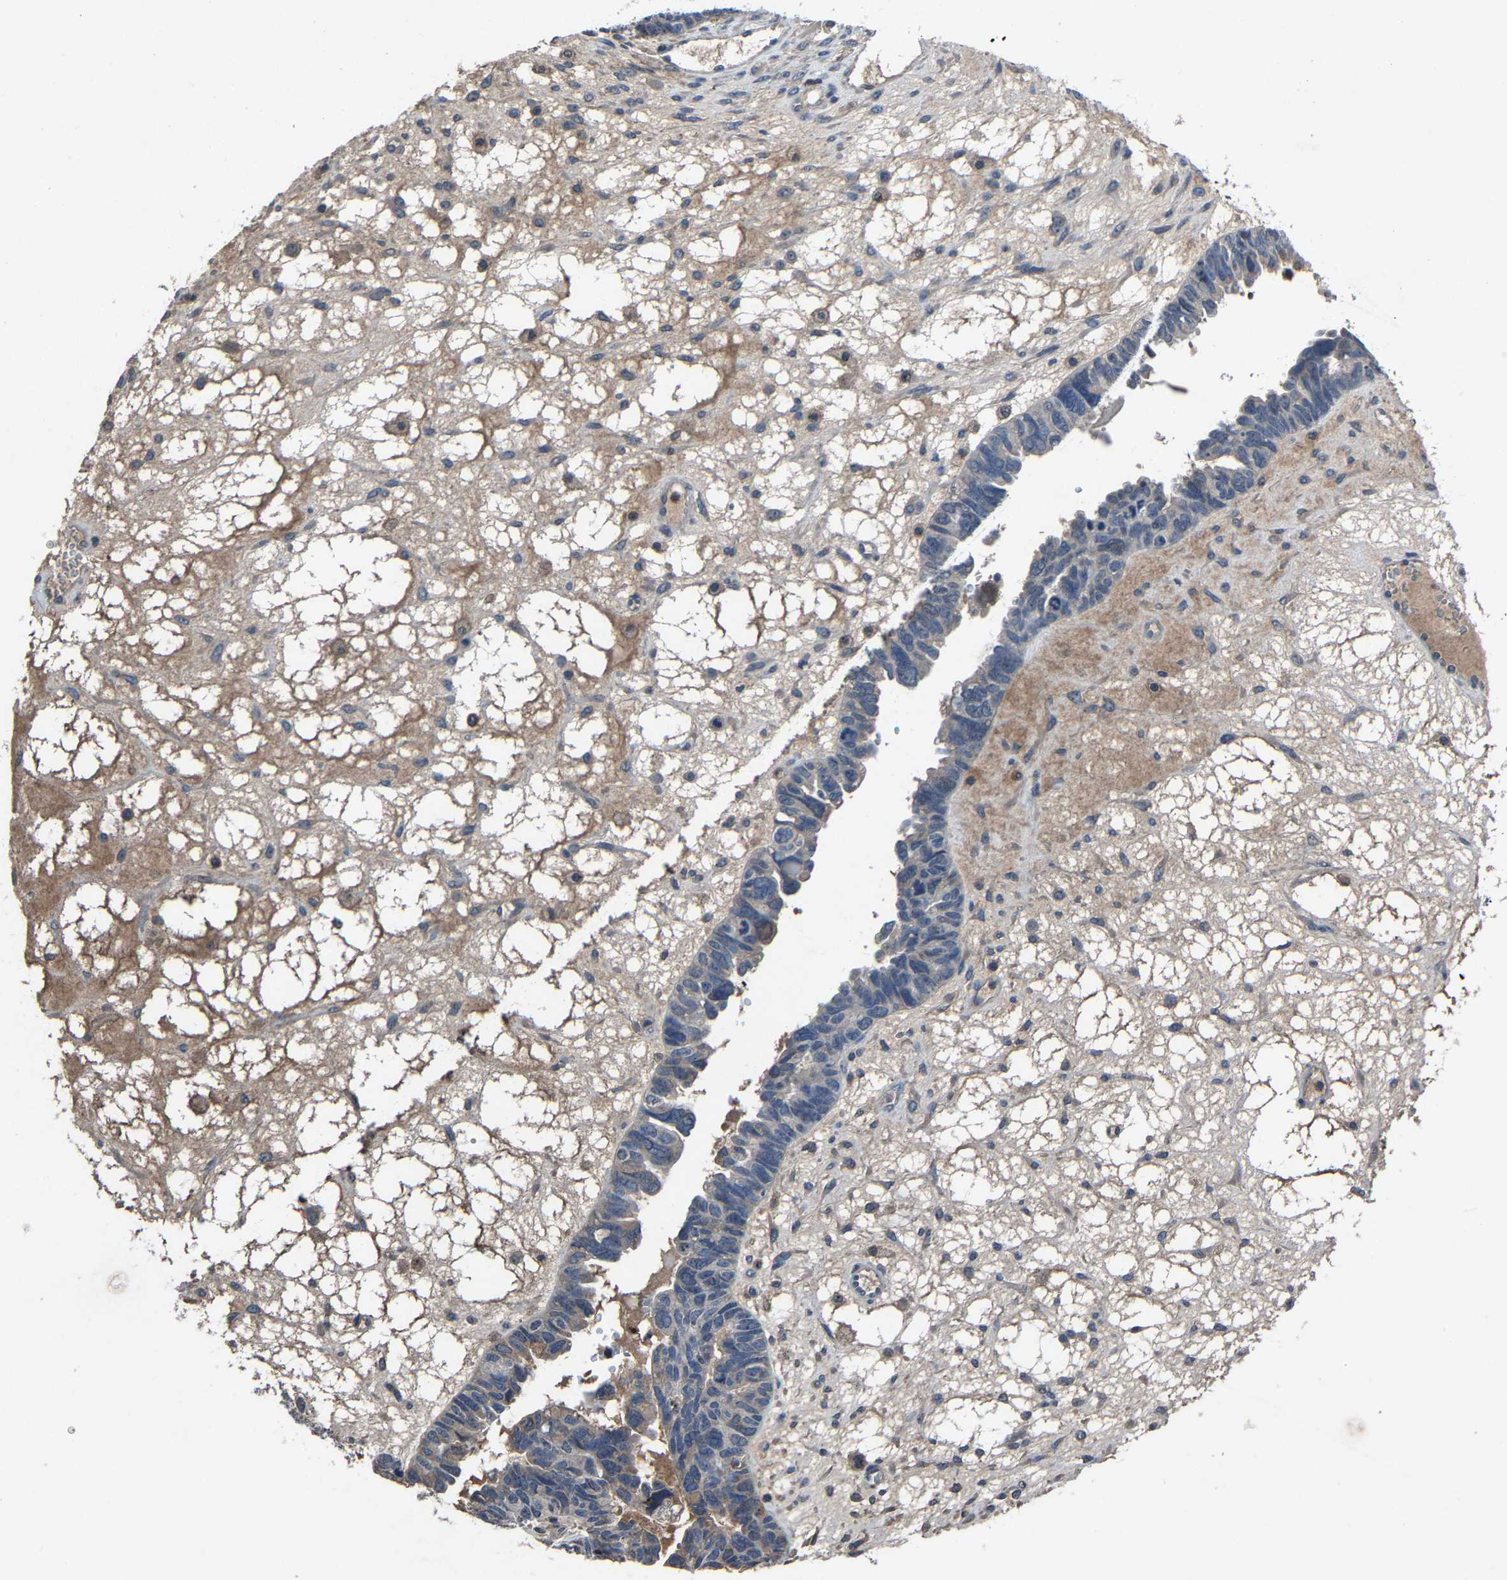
{"staining": {"intensity": "weak", "quantity": "<25%", "location": "cytoplasmic/membranous"}, "tissue": "ovarian cancer", "cell_type": "Tumor cells", "image_type": "cancer", "snomed": [{"axis": "morphology", "description": "Cystadenocarcinoma, serous, NOS"}, {"axis": "topography", "description": "Ovary"}], "caption": "Immunohistochemistry of human ovarian cancer displays no expression in tumor cells.", "gene": "PCNX2", "patient": {"sex": "female", "age": 79}}